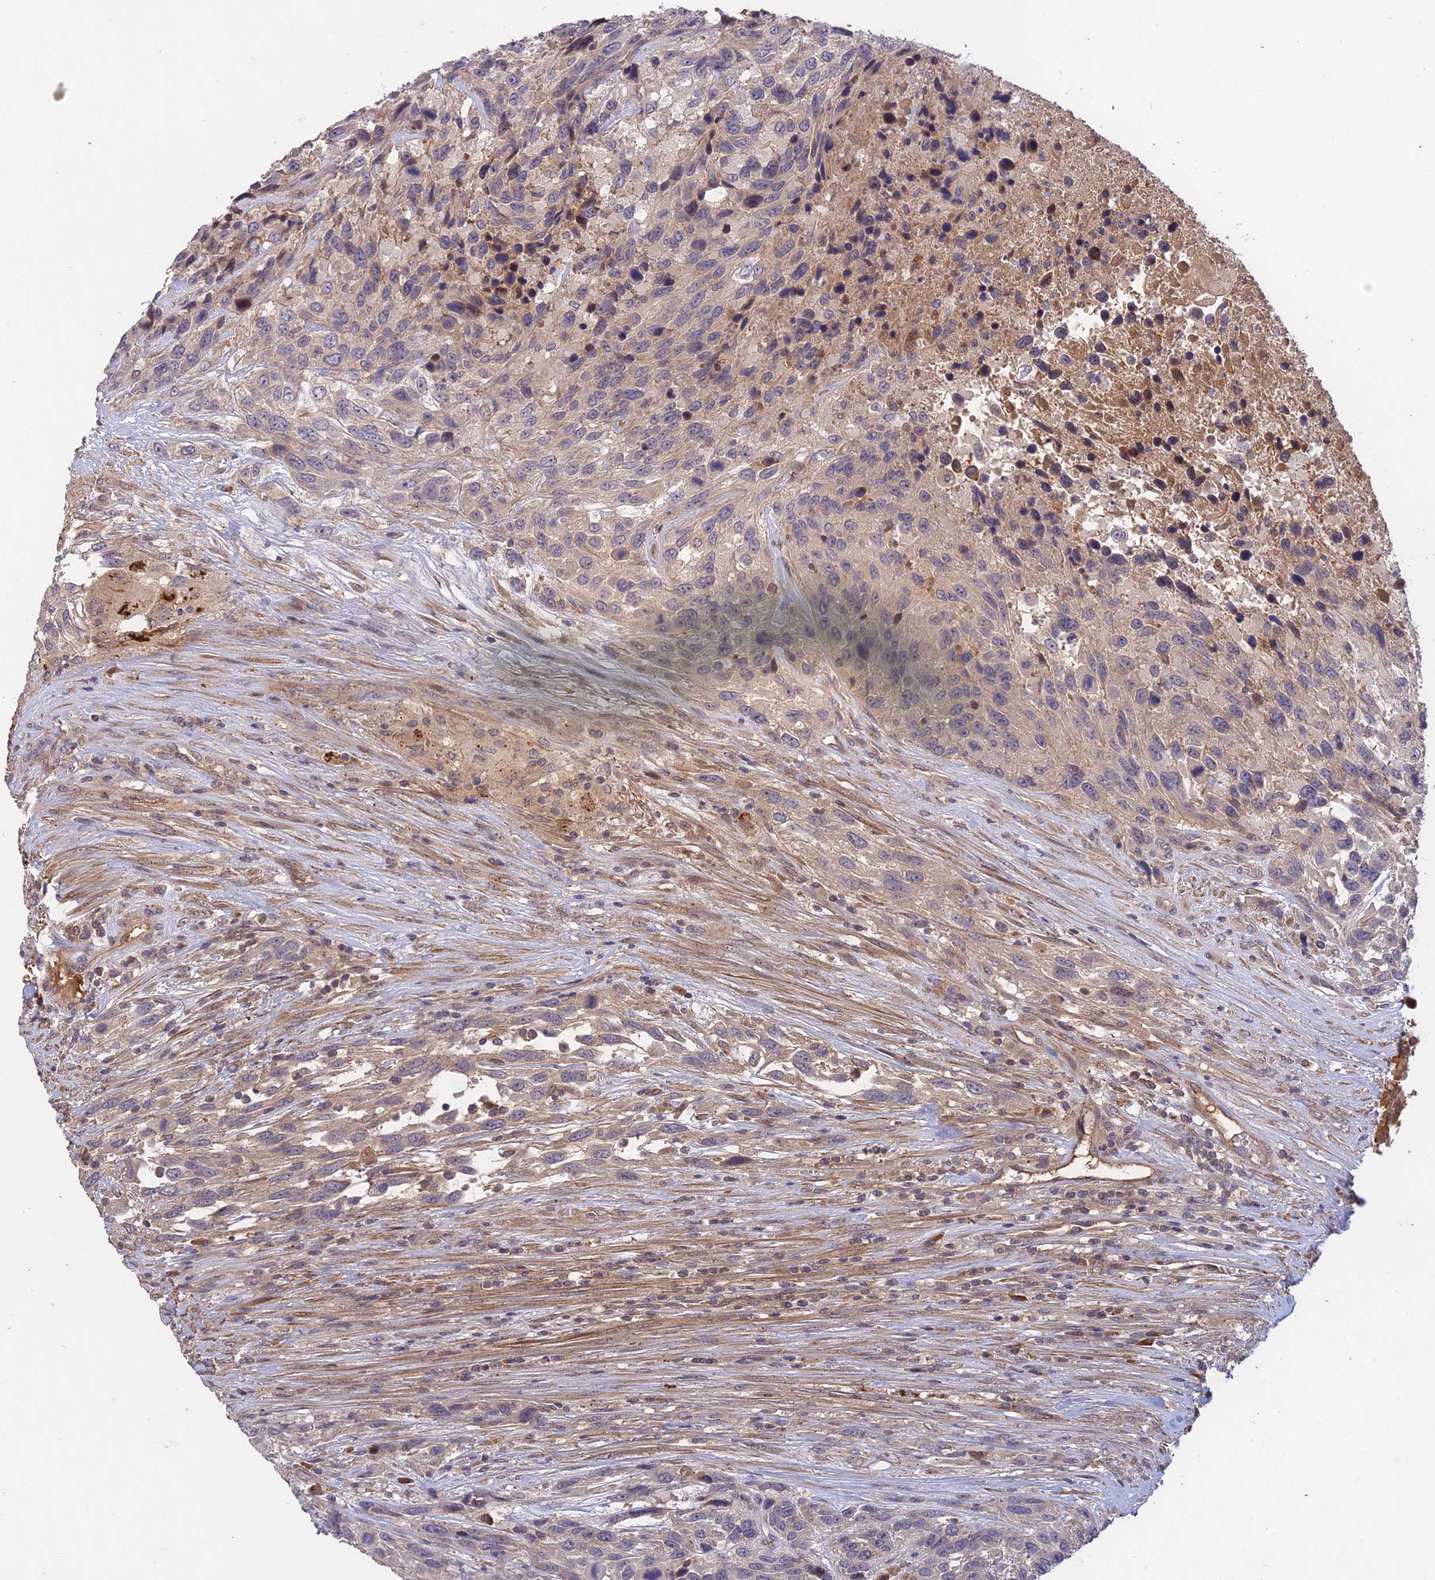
{"staining": {"intensity": "weak", "quantity": "<25%", "location": "cytoplasmic/membranous"}, "tissue": "urothelial cancer", "cell_type": "Tumor cells", "image_type": "cancer", "snomed": [{"axis": "morphology", "description": "Urothelial carcinoma, High grade"}, {"axis": "topography", "description": "Urinary bladder"}], "caption": "Immunohistochemistry (IHC) image of neoplastic tissue: urothelial cancer stained with DAB demonstrates no significant protein positivity in tumor cells.", "gene": "ADO", "patient": {"sex": "female", "age": 70}}